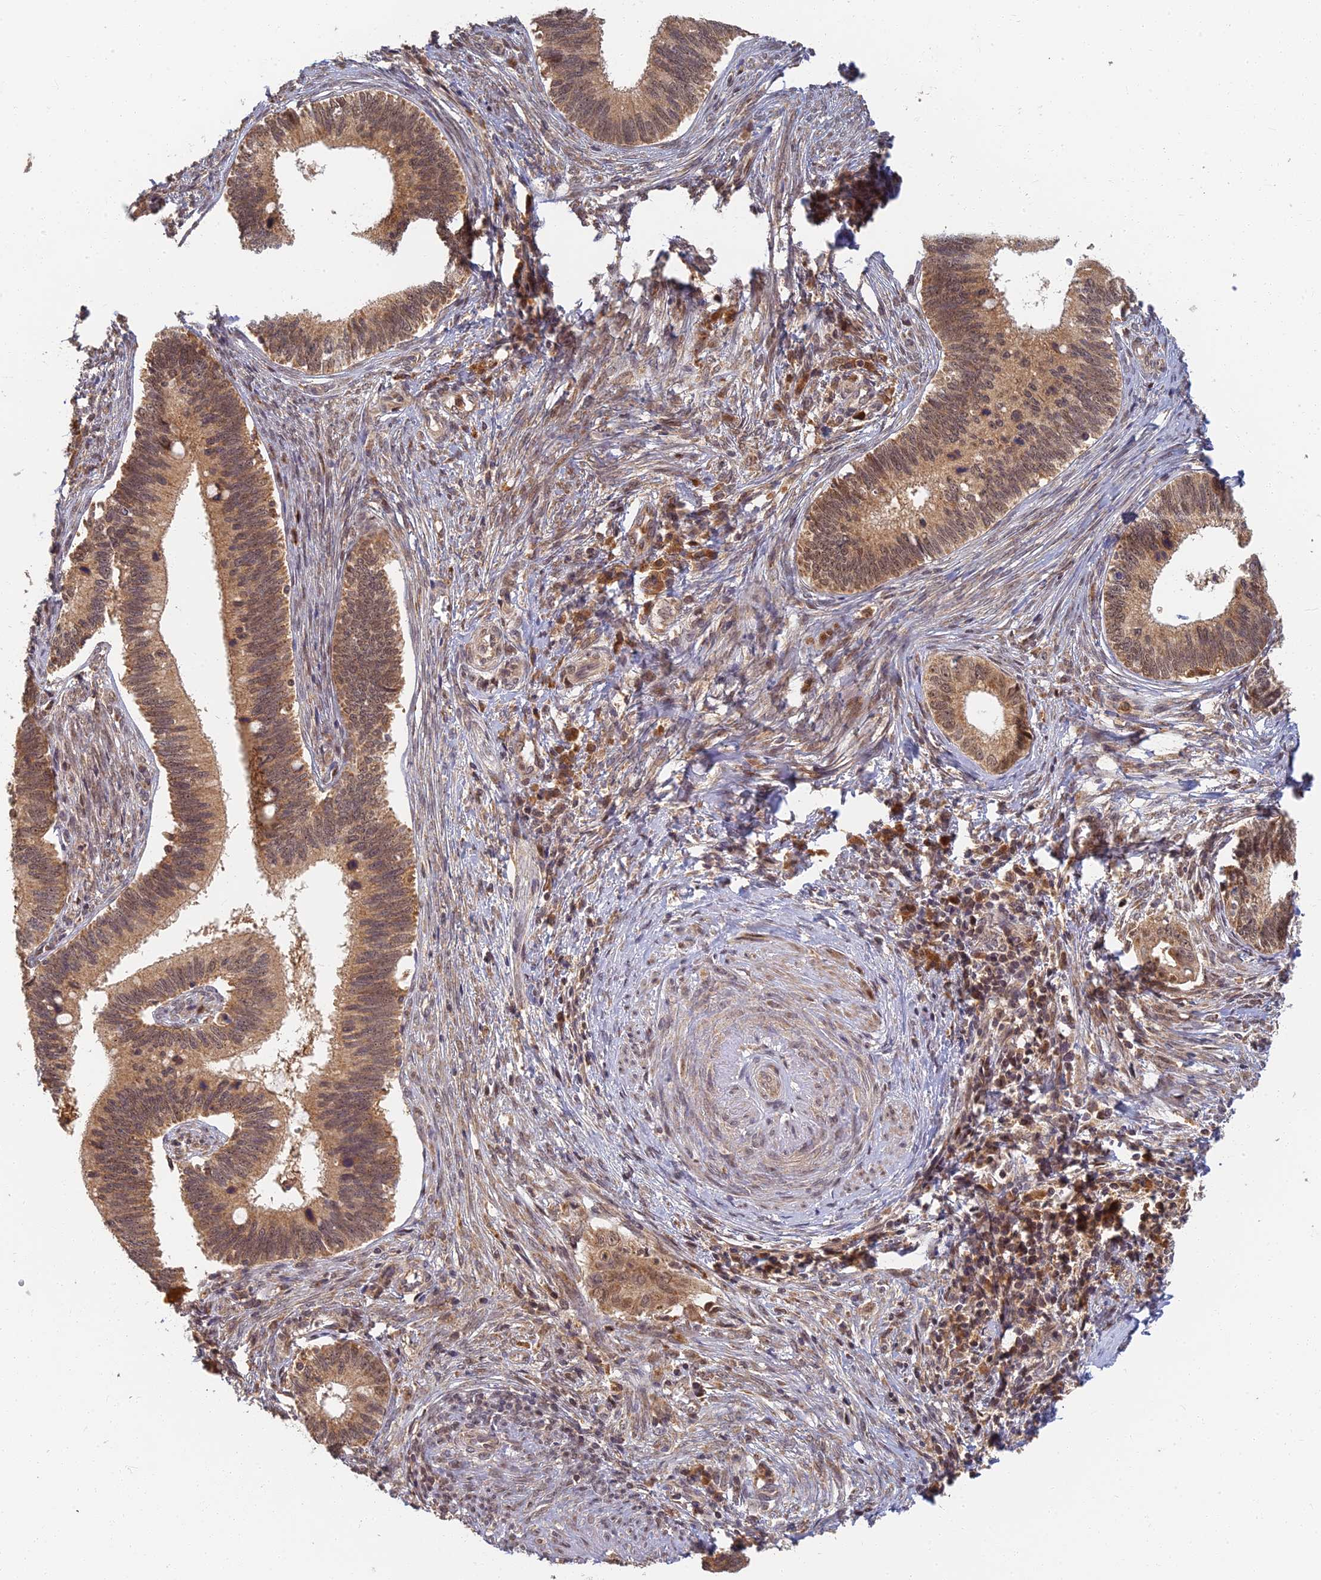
{"staining": {"intensity": "moderate", "quantity": ">75%", "location": "cytoplasmic/membranous"}, "tissue": "cervical cancer", "cell_type": "Tumor cells", "image_type": "cancer", "snomed": [{"axis": "morphology", "description": "Adenocarcinoma, NOS"}, {"axis": "topography", "description": "Cervix"}], "caption": "Moderate cytoplasmic/membranous staining is appreciated in approximately >75% of tumor cells in cervical cancer.", "gene": "RGL3", "patient": {"sex": "female", "age": 42}}